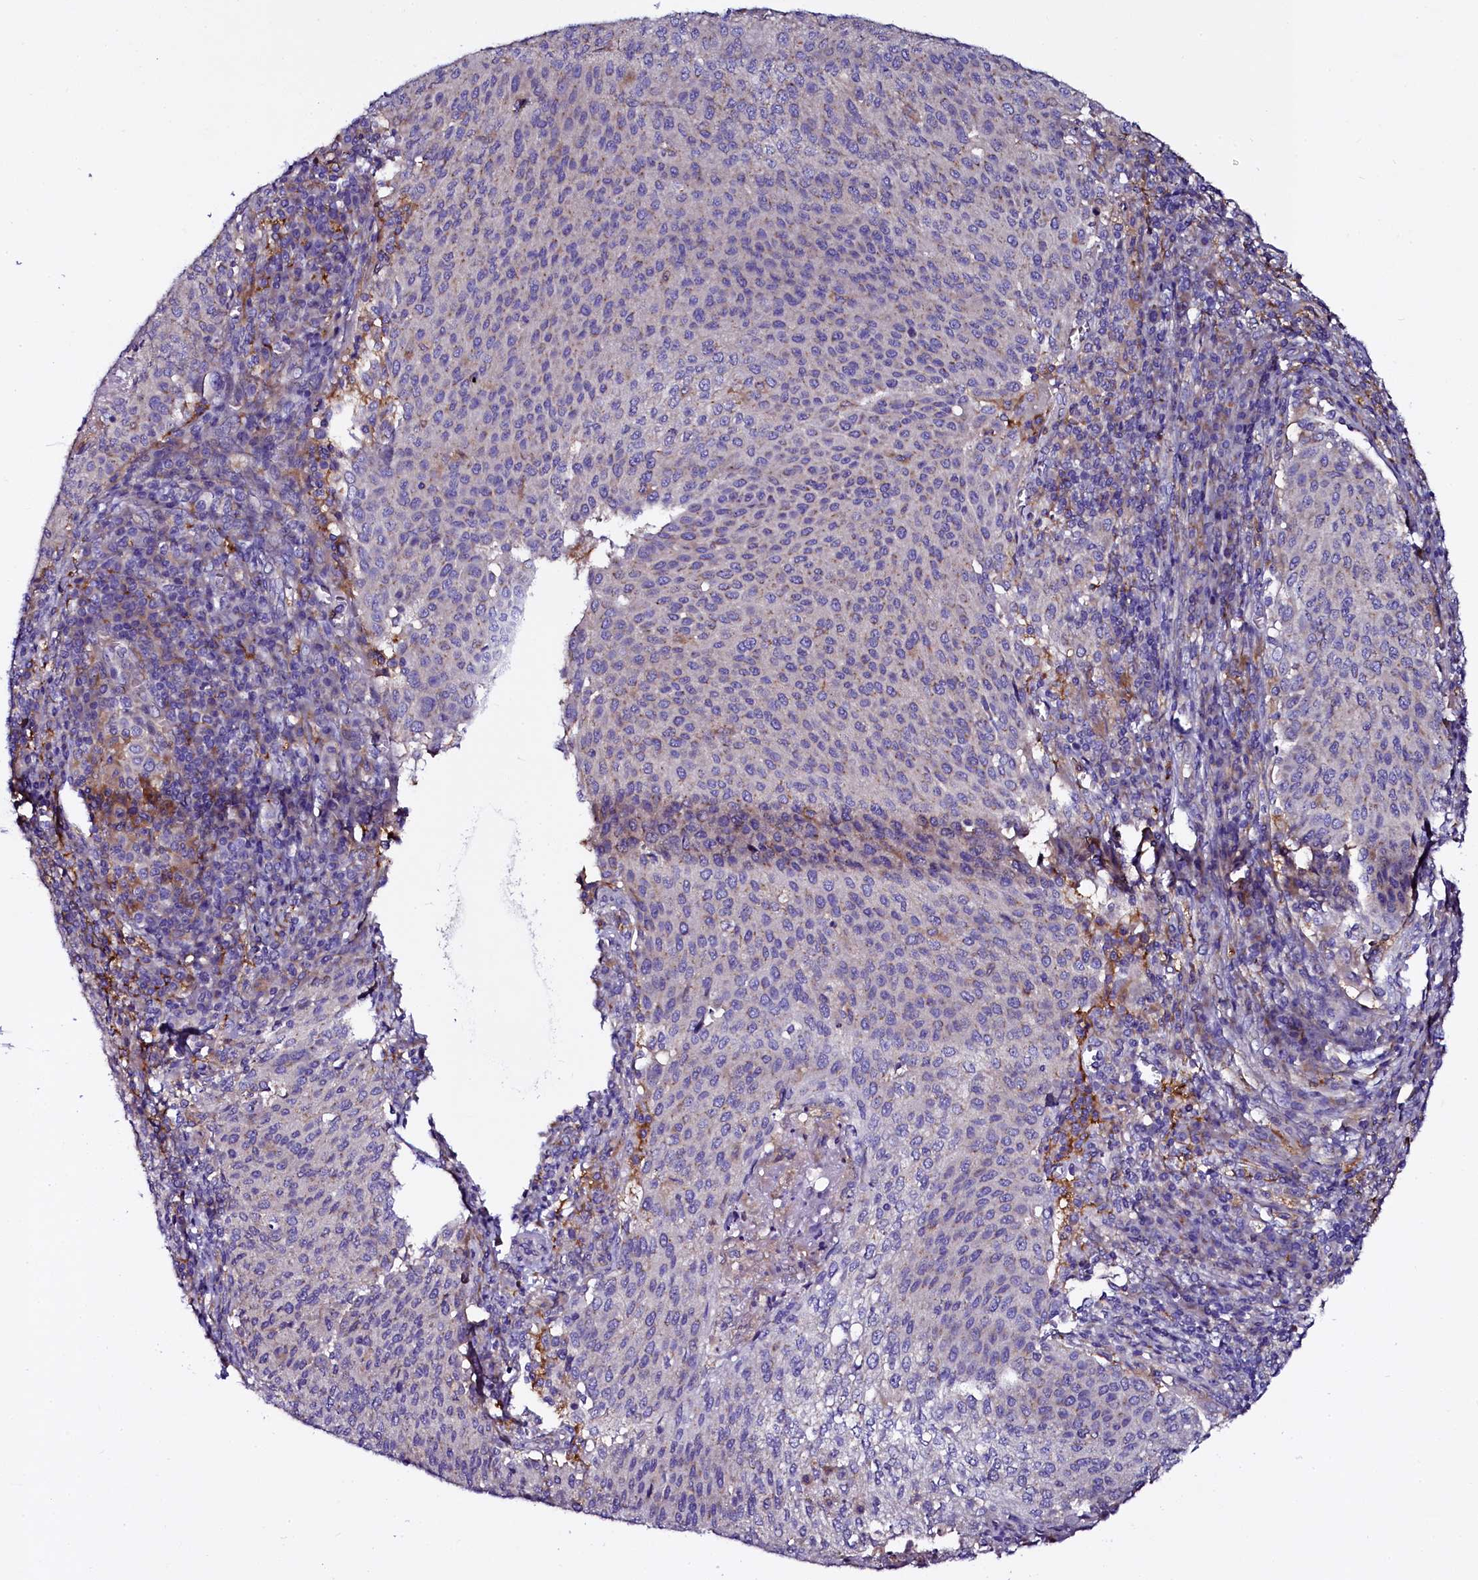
{"staining": {"intensity": "negative", "quantity": "none", "location": "none"}, "tissue": "cervical cancer", "cell_type": "Tumor cells", "image_type": "cancer", "snomed": [{"axis": "morphology", "description": "Squamous cell carcinoma, NOS"}, {"axis": "topography", "description": "Cervix"}], "caption": "This is an immunohistochemistry (IHC) image of cervical cancer. There is no staining in tumor cells.", "gene": "OTOL1", "patient": {"sex": "female", "age": 46}}